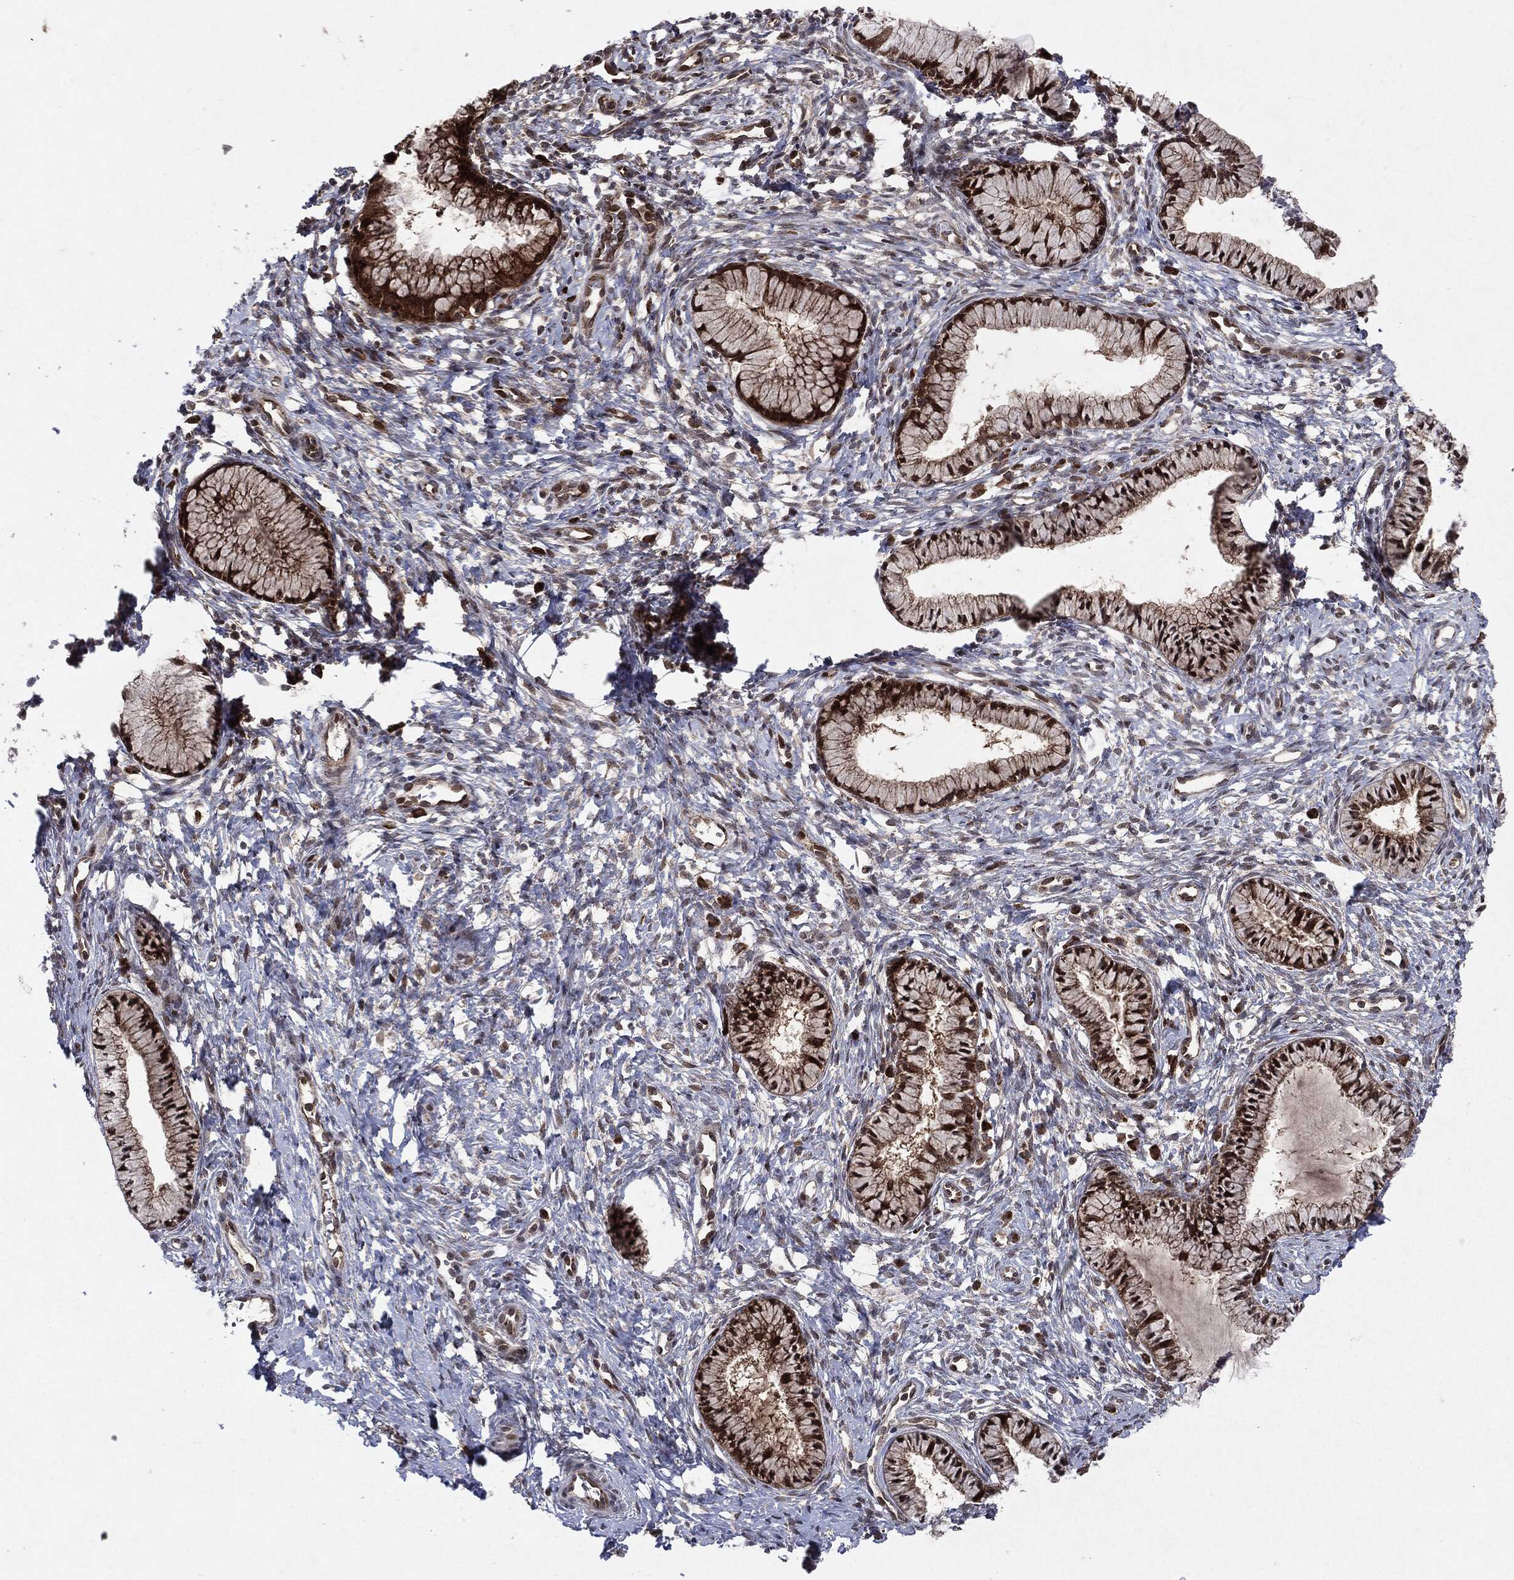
{"staining": {"intensity": "strong", "quantity": ">75%", "location": "cytoplasmic/membranous,nuclear"}, "tissue": "cervix", "cell_type": "Glandular cells", "image_type": "normal", "snomed": [{"axis": "morphology", "description": "Normal tissue, NOS"}, {"axis": "topography", "description": "Cervix"}], "caption": "Cervix stained for a protein (brown) demonstrates strong cytoplasmic/membranous,nuclear positive expression in approximately >75% of glandular cells.", "gene": "OTUB1", "patient": {"sex": "female", "age": 39}}